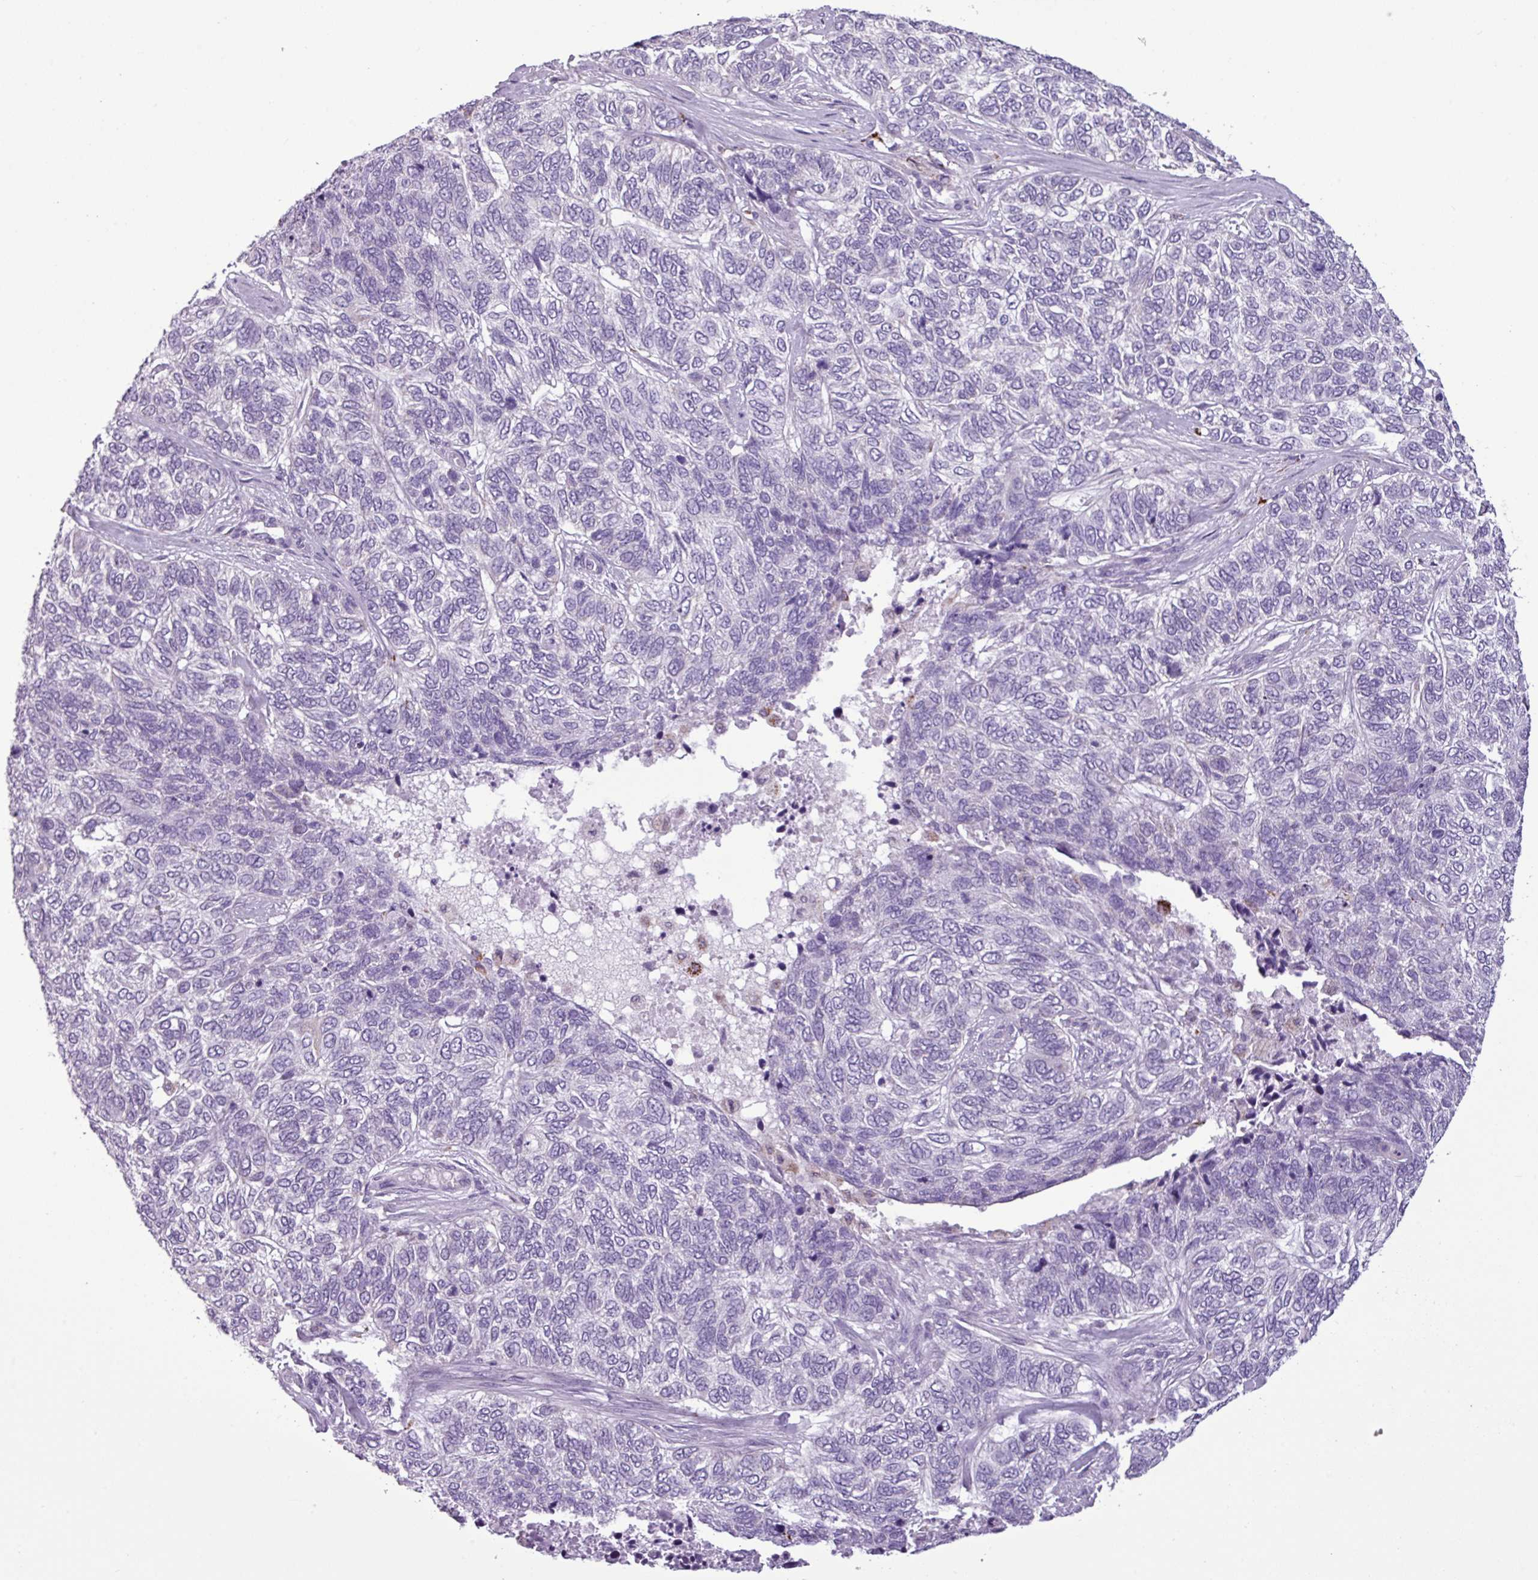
{"staining": {"intensity": "negative", "quantity": "none", "location": "none"}, "tissue": "skin cancer", "cell_type": "Tumor cells", "image_type": "cancer", "snomed": [{"axis": "morphology", "description": "Basal cell carcinoma"}, {"axis": "topography", "description": "Skin"}], "caption": "Immunohistochemistry of basal cell carcinoma (skin) displays no positivity in tumor cells.", "gene": "ZNF667", "patient": {"sex": "female", "age": 65}}